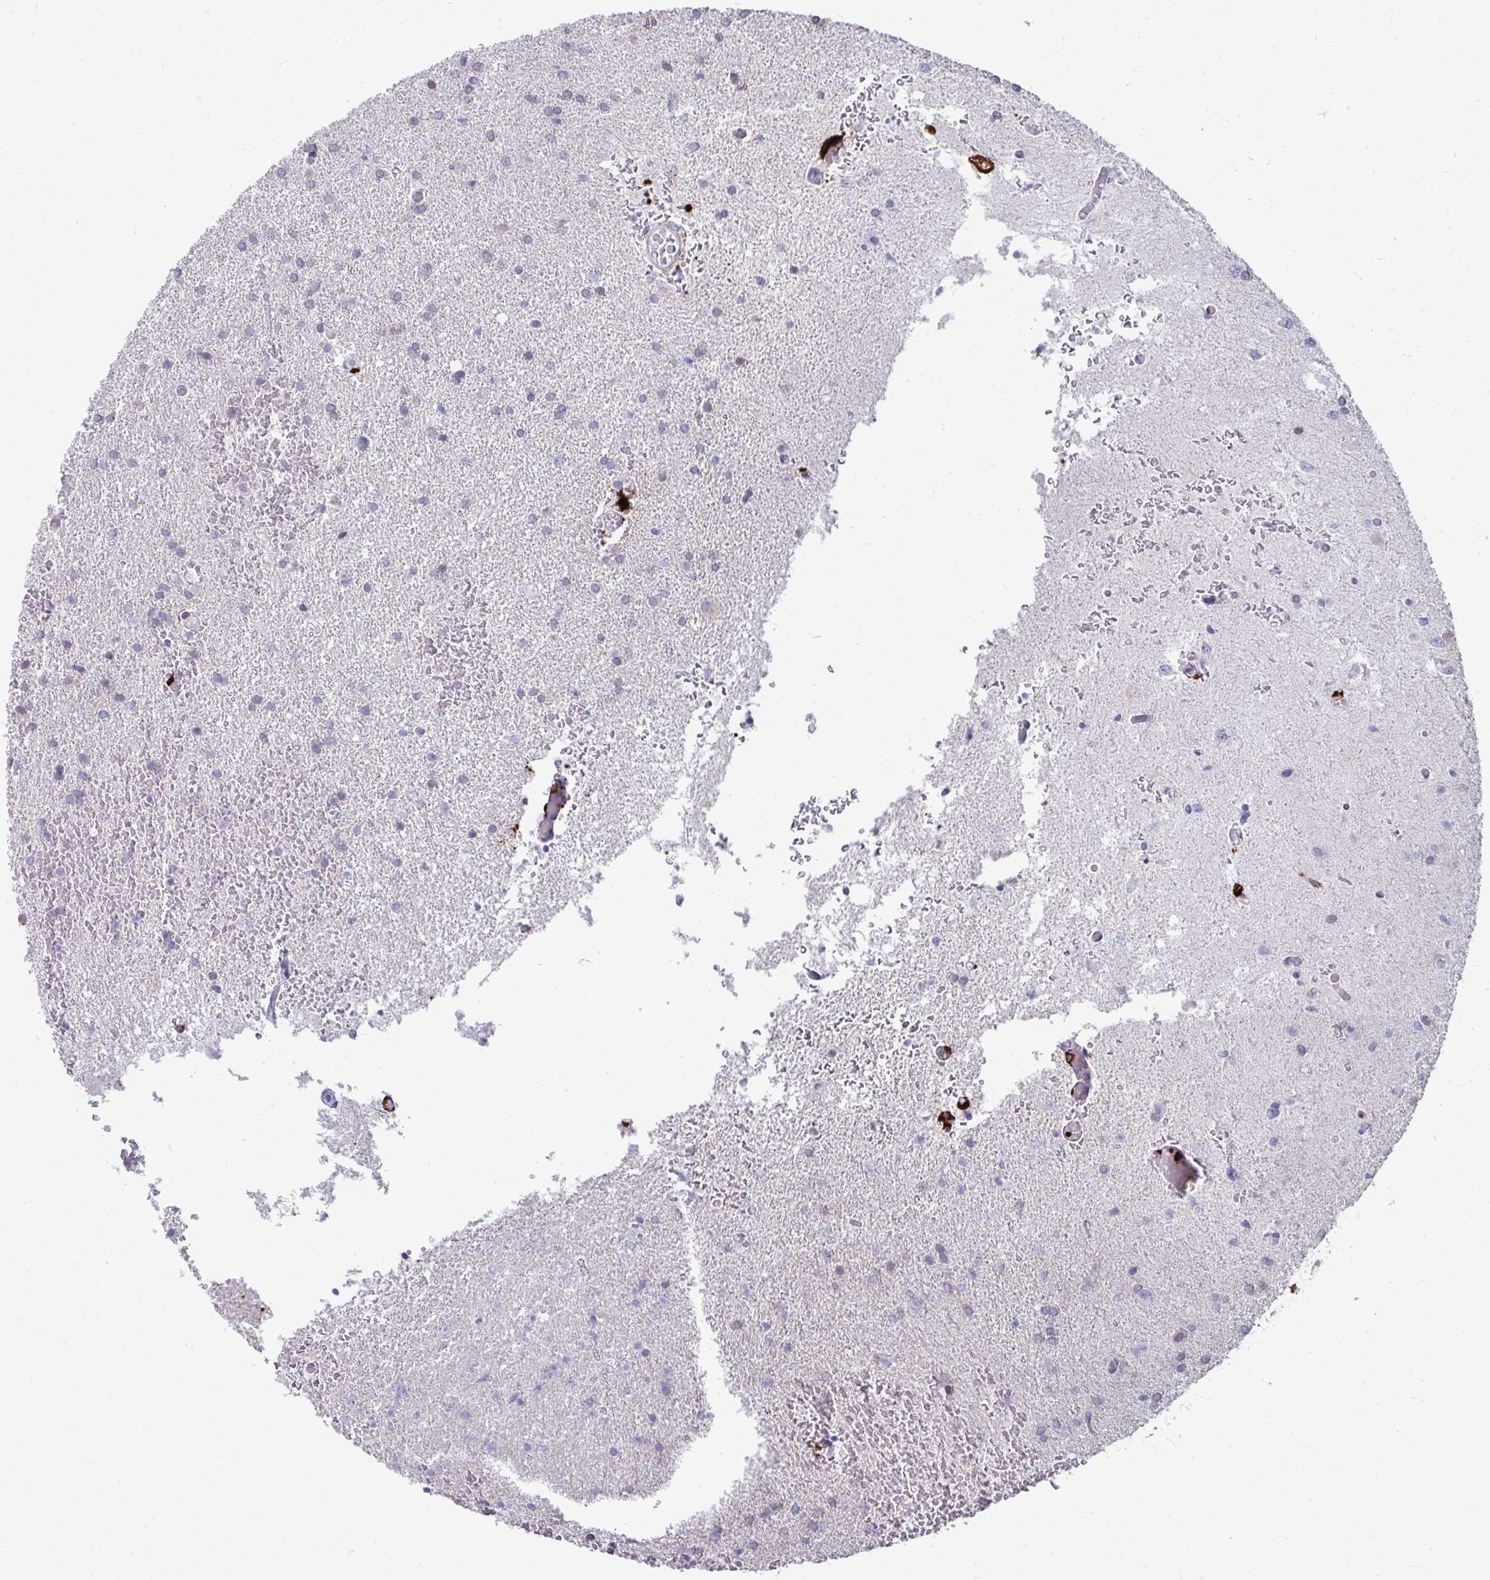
{"staining": {"intensity": "negative", "quantity": "none", "location": "none"}, "tissue": "glioma", "cell_type": "Tumor cells", "image_type": "cancer", "snomed": [{"axis": "morphology", "description": "Glioma, malignant, High grade"}, {"axis": "topography", "description": "Brain"}], "caption": "An immunohistochemistry photomicrograph of malignant high-grade glioma is shown. There is no staining in tumor cells of malignant high-grade glioma.", "gene": "CD163", "patient": {"sex": "female", "age": 50}}